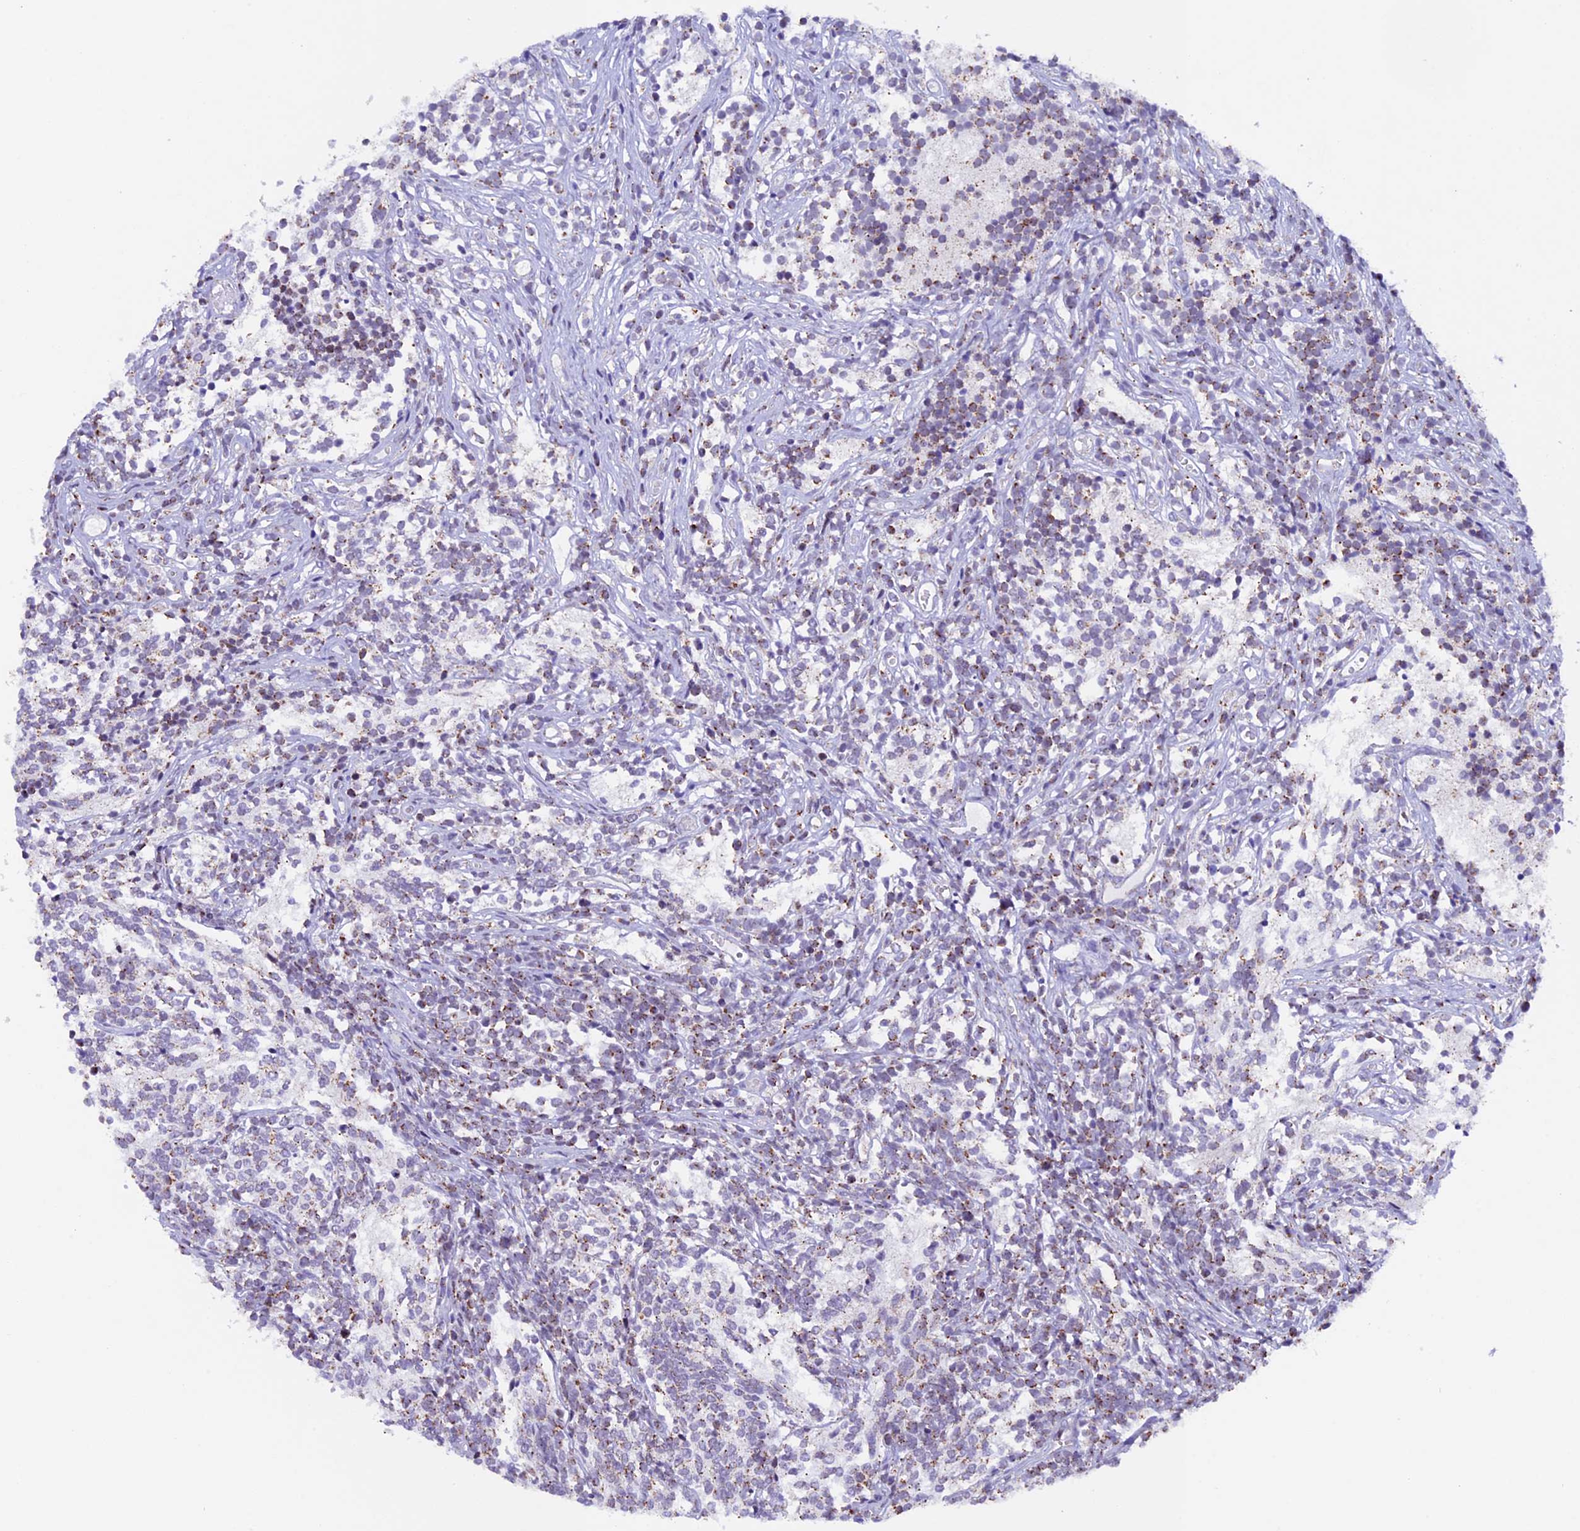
{"staining": {"intensity": "moderate", "quantity": "25%-75%", "location": "cytoplasmic/membranous"}, "tissue": "glioma", "cell_type": "Tumor cells", "image_type": "cancer", "snomed": [{"axis": "morphology", "description": "Glioma, malignant, Low grade"}, {"axis": "topography", "description": "Brain"}], "caption": "A brown stain highlights moderate cytoplasmic/membranous positivity of a protein in low-grade glioma (malignant) tumor cells. (Stains: DAB in brown, nuclei in blue, Microscopy: brightfield microscopy at high magnification).", "gene": "TFAM", "patient": {"sex": "female", "age": 1}}